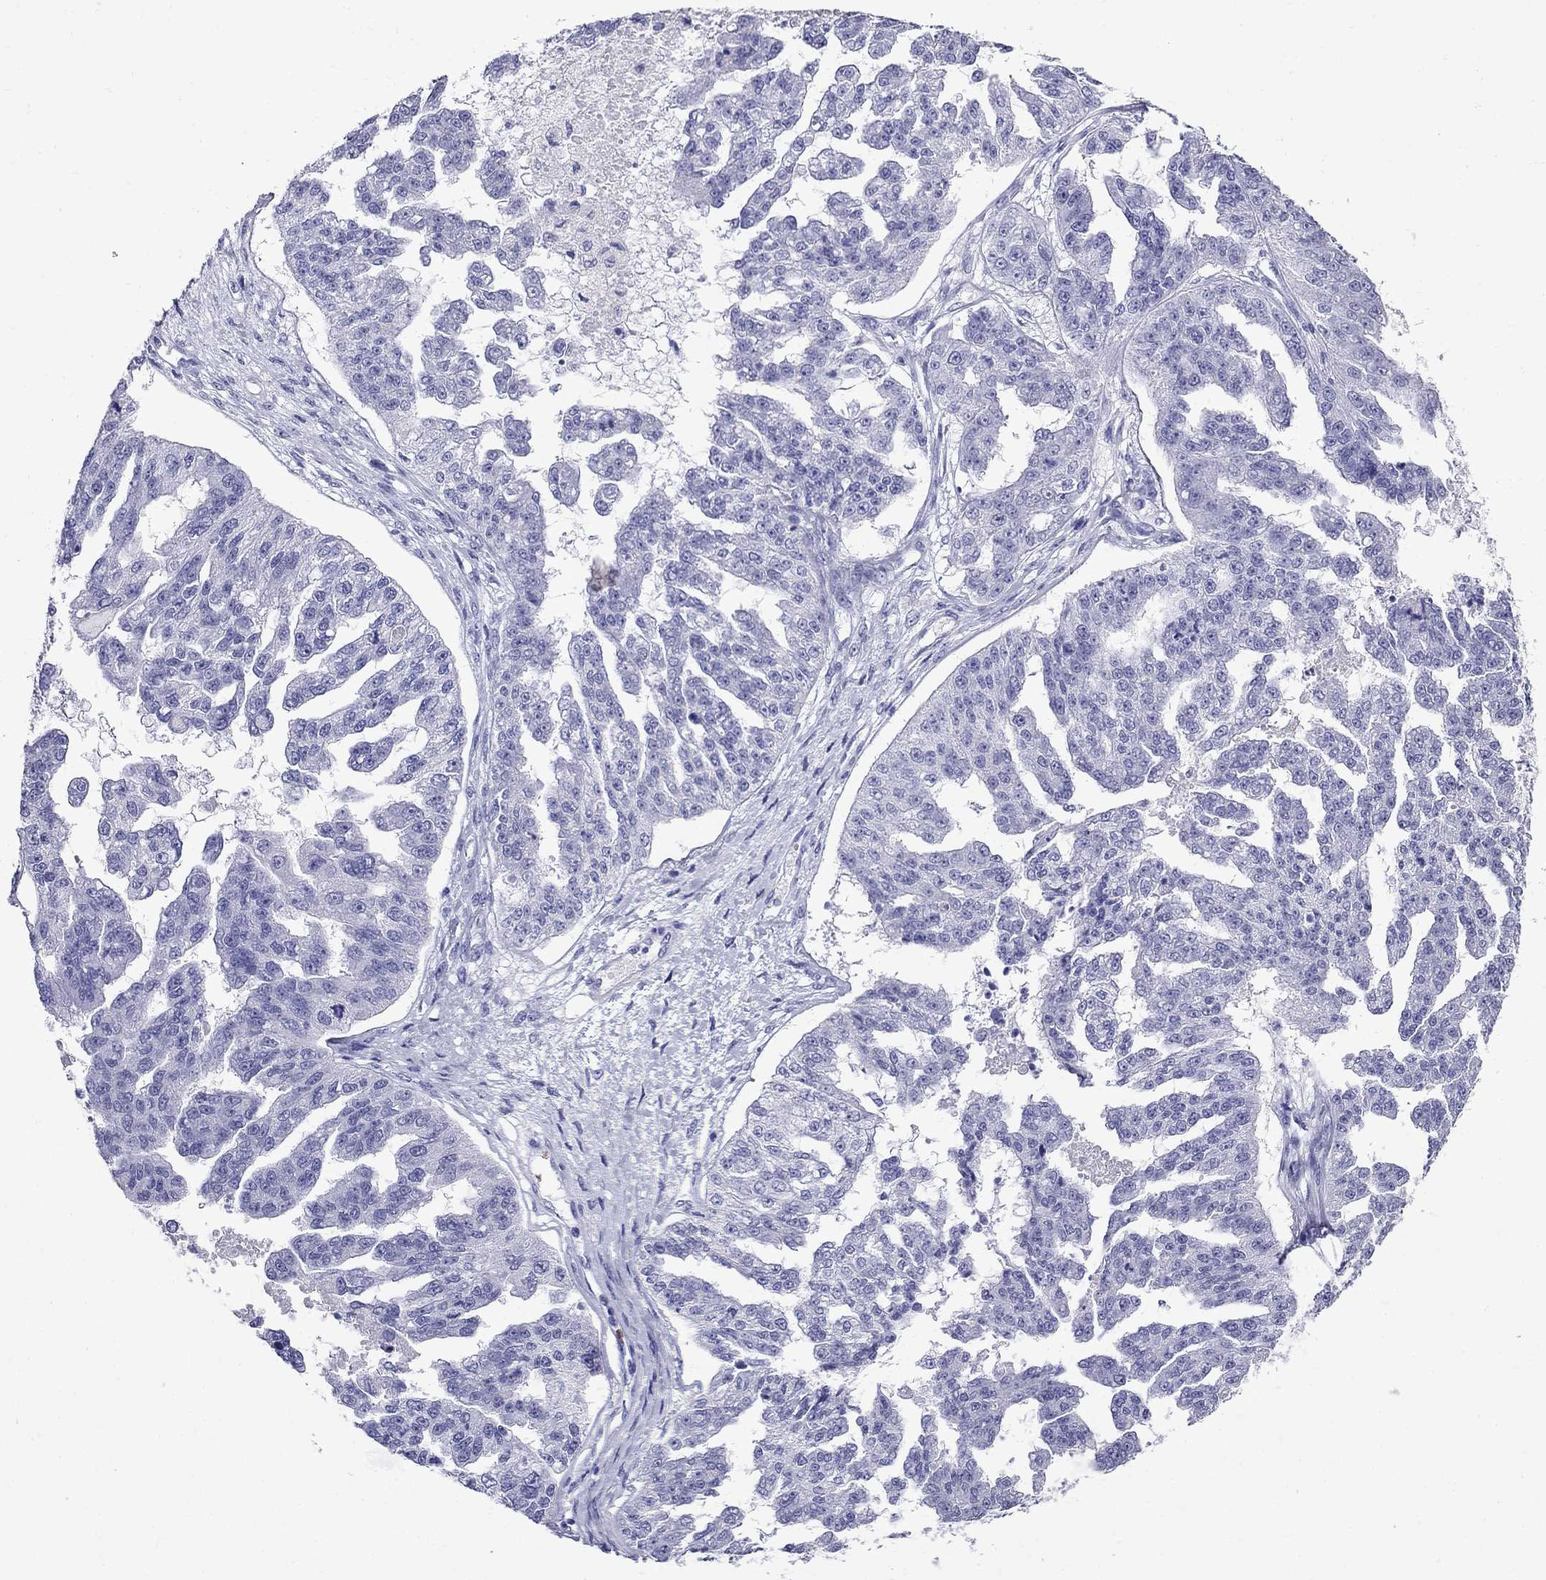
{"staining": {"intensity": "negative", "quantity": "none", "location": "none"}, "tissue": "ovarian cancer", "cell_type": "Tumor cells", "image_type": "cancer", "snomed": [{"axis": "morphology", "description": "Cystadenocarcinoma, serous, NOS"}, {"axis": "topography", "description": "Ovary"}], "caption": "Immunohistochemistry (IHC) histopathology image of neoplastic tissue: ovarian cancer stained with DAB (3,3'-diaminobenzidine) shows no significant protein expression in tumor cells.", "gene": "PPP1R36", "patient": {"sex": "female", "age": 58}}